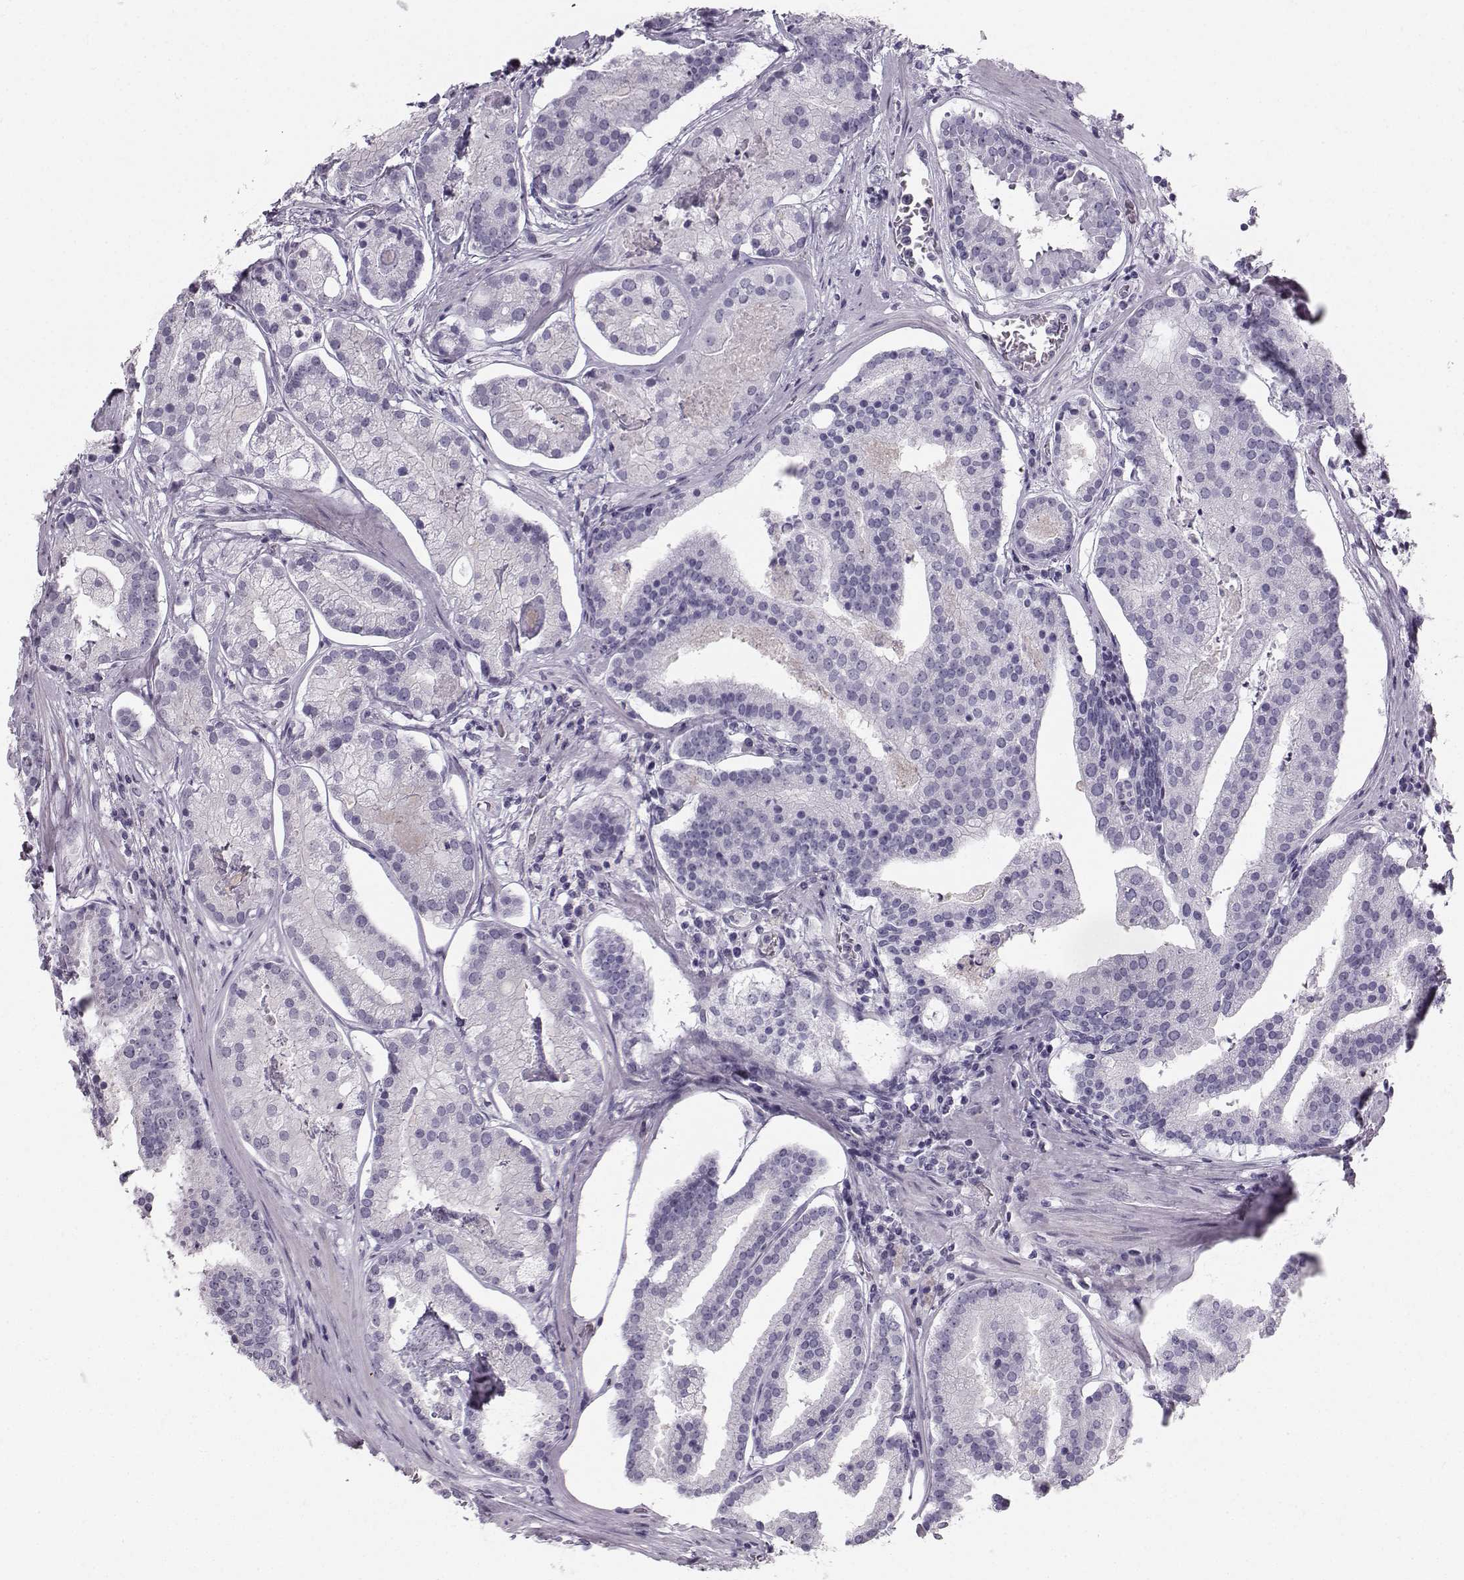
{"staining": {"intensity": "negative", "quantity": "none", "location": "none"}, "tissue": "prostate cancer", "cell_type": "Tumor cells", "image_type": "cancer", "snomed": [{"axis": "morphology", "description": "Adenocarcinoma, NOS"}, {"axis": "topography", "description": "Prostate and seminal vesicle, NOS"}, {"axis": "topography", "description": "Prostate"}], "caption": "Prostate adenocarcinoma was stained to show a protein in brown. There is no significant positivity in tumor cells.", "gene": "CASR", "patient": {"sex": "male", "age": 44}}